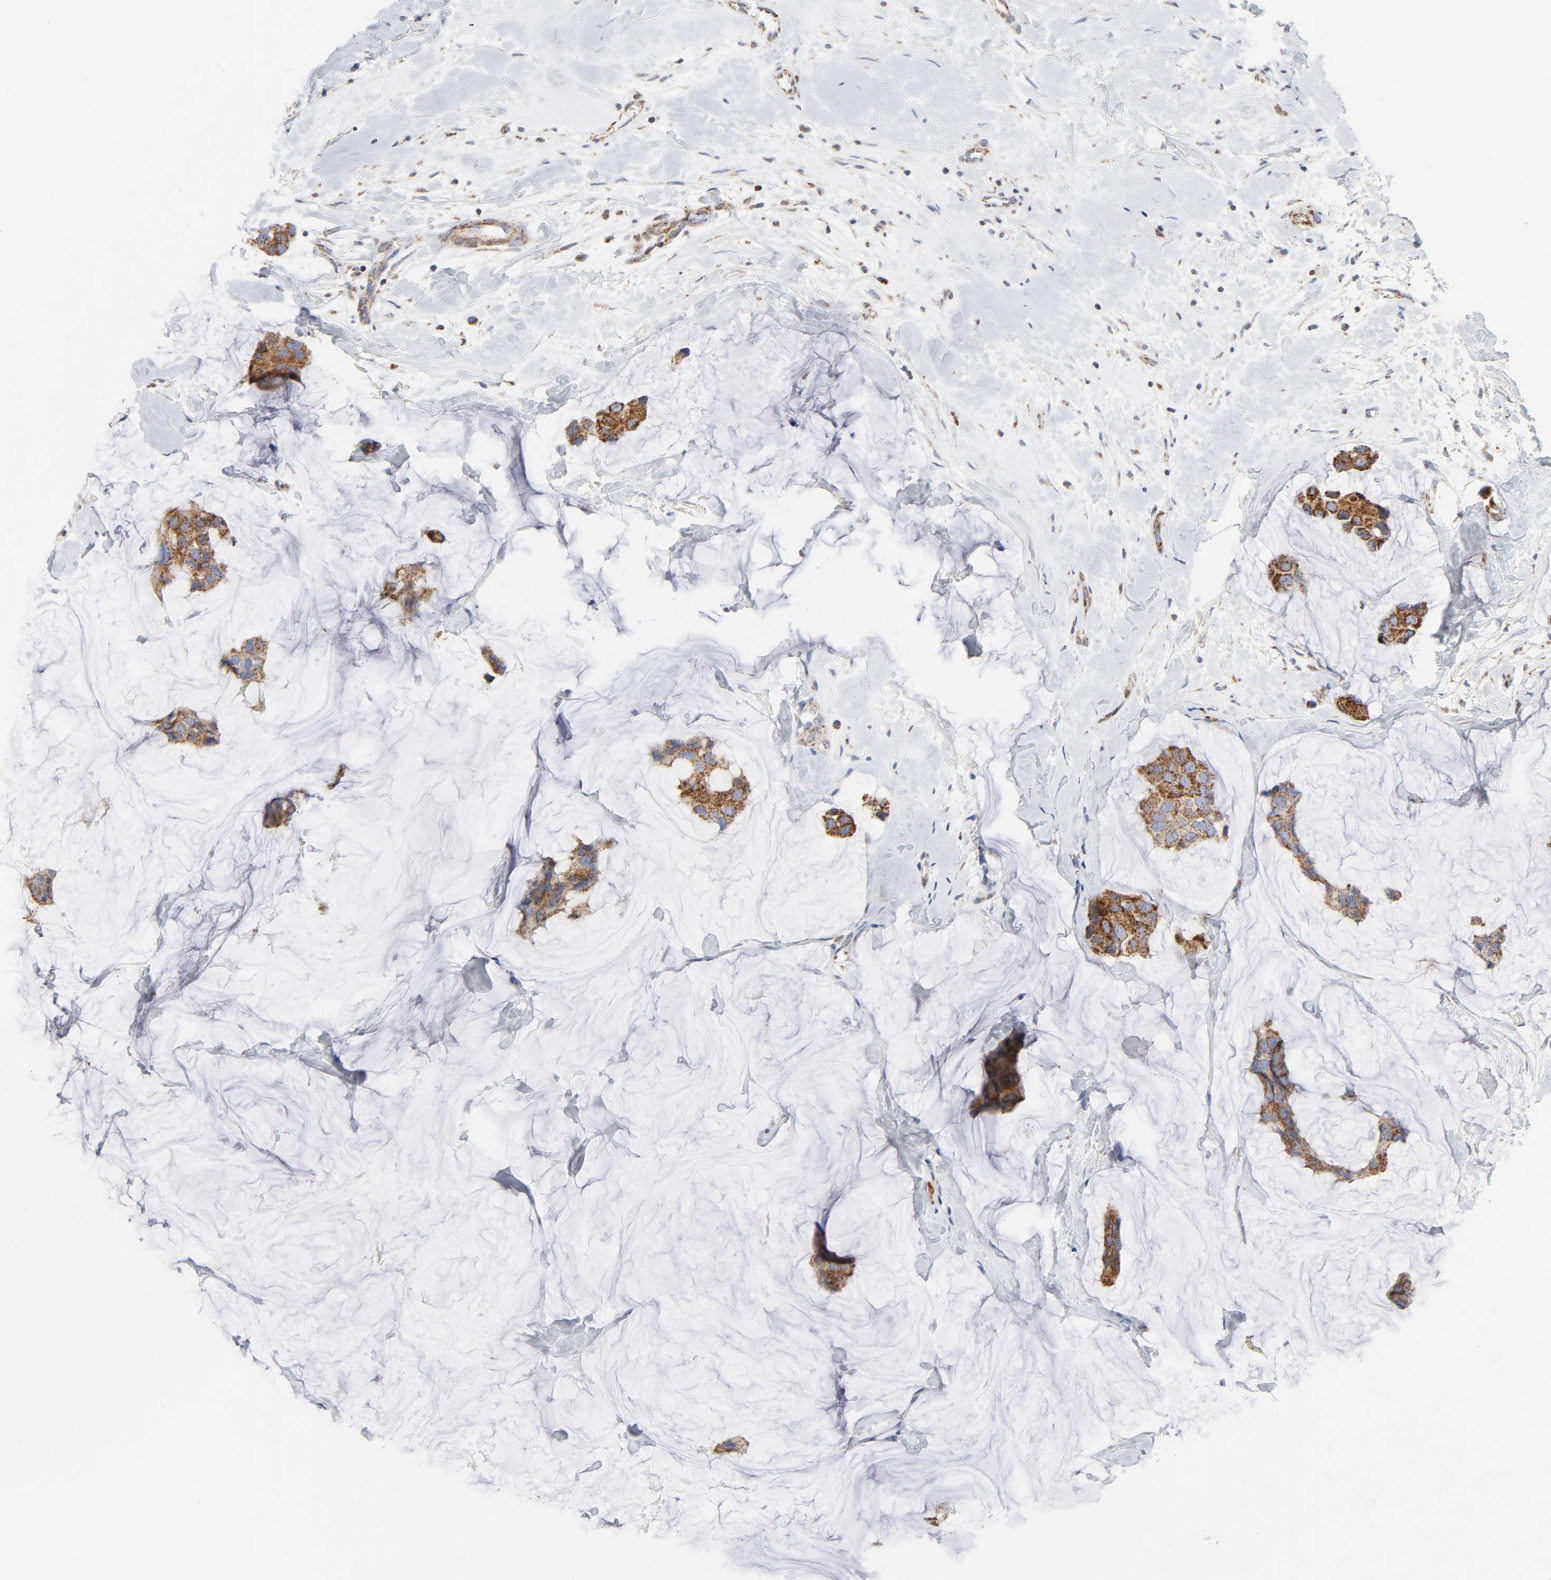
{"staining": {"intensity": "strong", "quantity": ">75%", "location": "cytoplasmic/membranous"}, "tissue": "breast cancer", "cell_type": "Tumor cells", "image_type": "cancer", "snomed": [{"axis": "morphology", "description": "Normal tissue, NOS"}, {"axis": "morphology", "description": "Duct carcinoma"}, {"axis": "topography", "description": "Breast"}], "caption": "This histopathology image reveals immunohistochemistry (IHC) staining of human invasive ductal carcinoma (breast), with high strong cytoplasmic/membranous expression in about >75% of tumor cells.", "gene": "CYCS", "patient": {"sex": "female", "age": 50}}